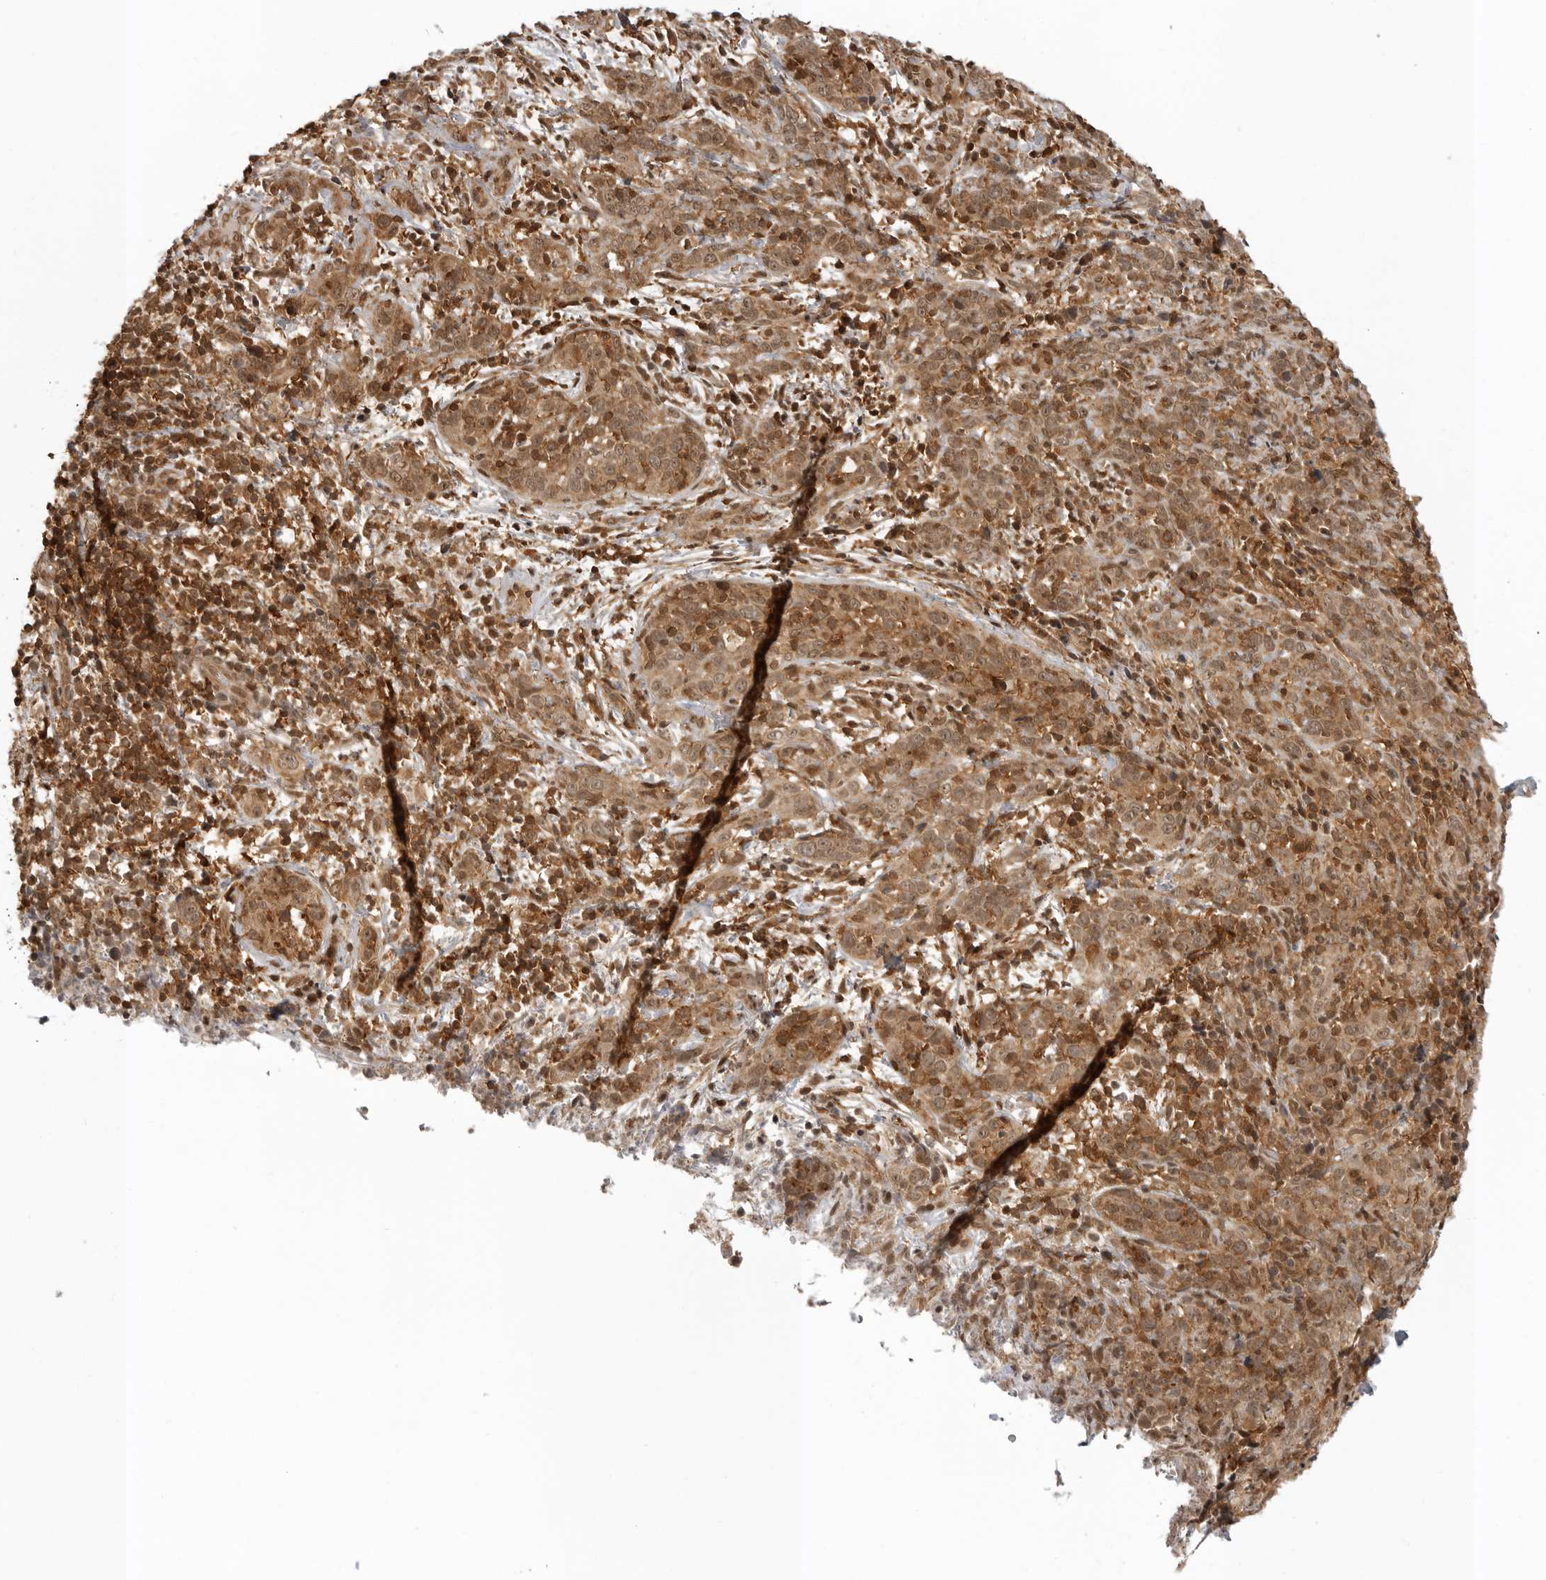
{"staining": {"intensity": "moderate", "quantity": ">75%", "location": "cytoplasmic/membranous,nuclear"}, "tissue": "cervical cancer", "cell_type": "Tumor cells", "image_type": "cancer", "snomed": [{"axis": "morphology", "description": "Squamous cell carcinoma, NOS"}, {"axis": "topography", "description": "Cervix"}], "caption": "Tumor cells exhibit medium levels of moderate cytoplasmic/membranous and nuclear staining in approximately >75% of cells in human cervical squamous cell carcinoma.", "gene": "SZRD1", "patient": {"sex": "female", "age": 46}}